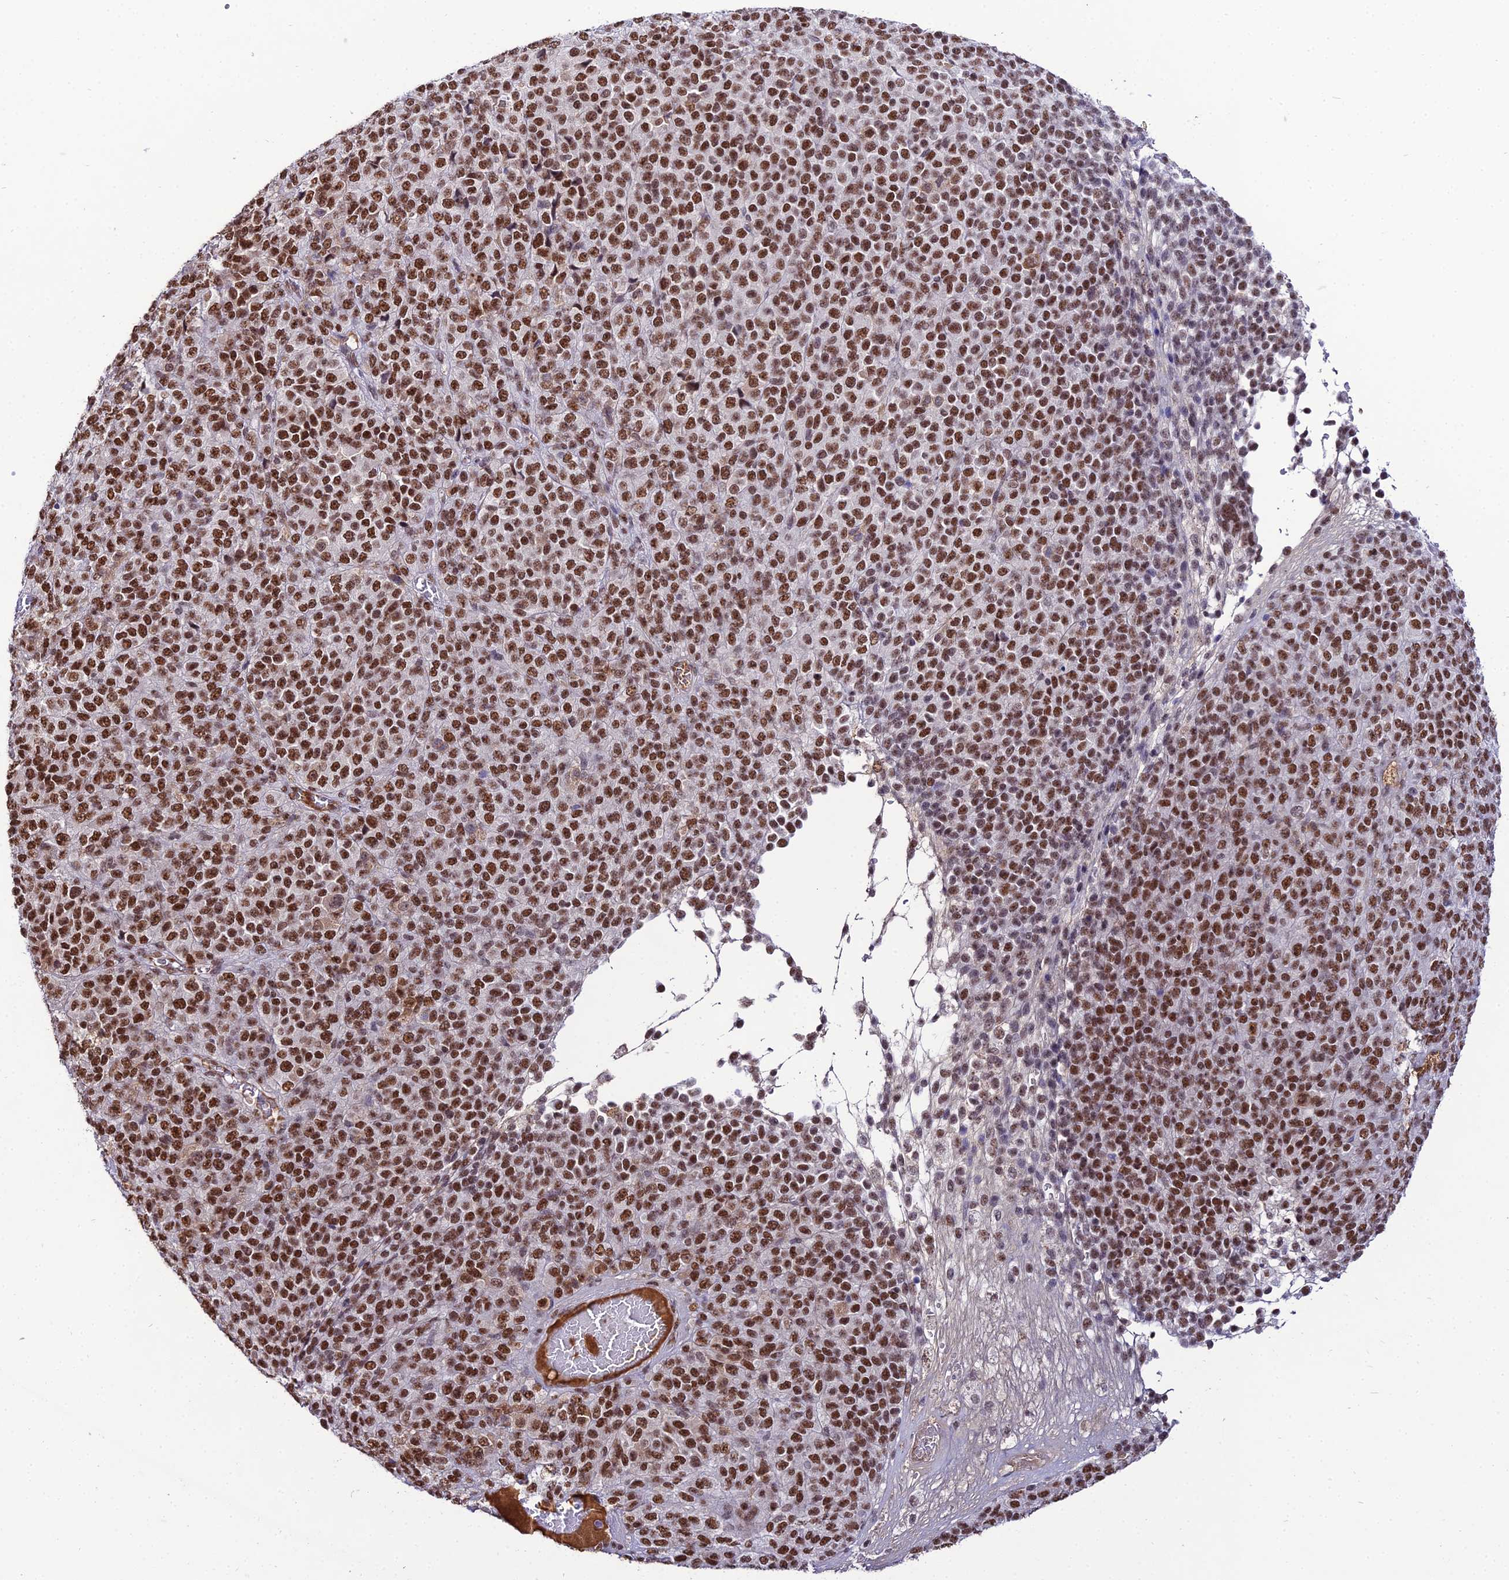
{"staining": {"intensity": "strong", "quantity": ">75%", "location": "nuclear"}, "tissue": "melanoma", "cell_type": "Tumor cells", "image_type": "cancer", "snomed": [{"axis": "morphology", "description": "Malignant melanoma, Metastatic site"}, {"axis": "topography", "description": "Brain"}], "caption": "IHC histopathology image of malignant melanoma (metastatic site) stained for a protein (brown), which exhibits high levels of strong nuclear staining in about >75% of tumor cells.", "gene": "RBM12", "patient": {"sex": "female", "age": 56}}